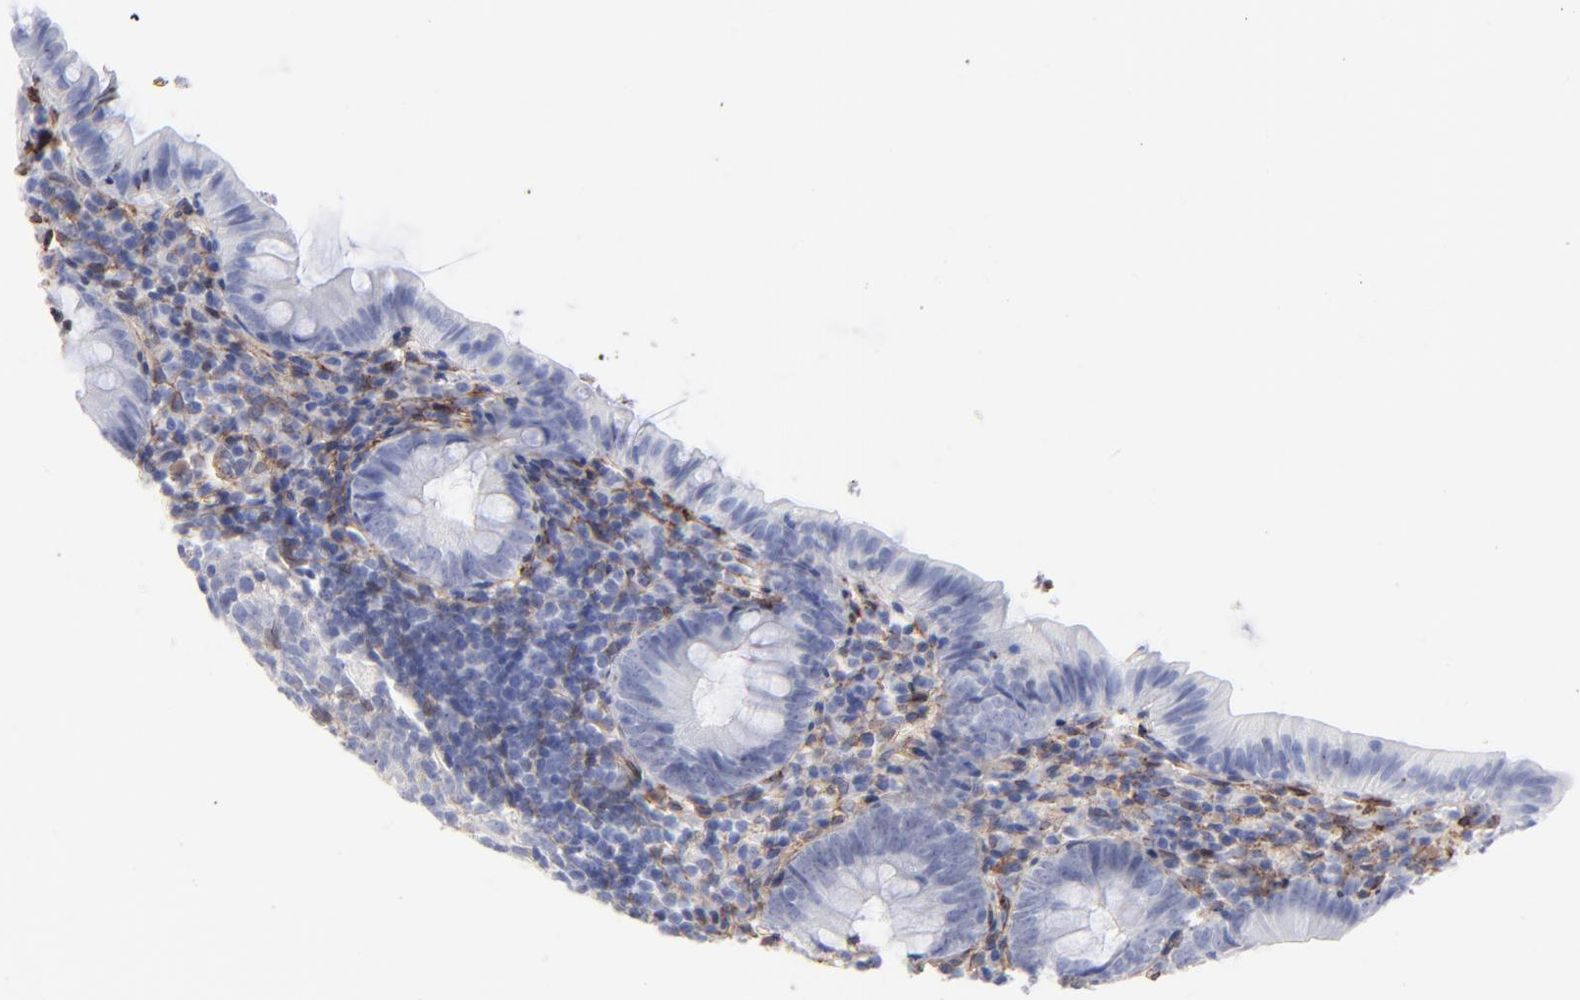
{"staining": {"intensity": "negative", "quantity": "none", "location": "none"}, "tissue": "appendix", "cell_type": "Glandular cells", "image_type": "normal", "snomed": [{"axis": "morphology", "description": "Normal tissue, NOS"}, {"axis": "topography", "description": "Appendix"}], "caption": "Glandular cells are negative for brown protein staining in benign appendix. Nuclei are stained in blue.", "gene": "PDGFRB", "patient": {"sex": "female", "age": 10}}